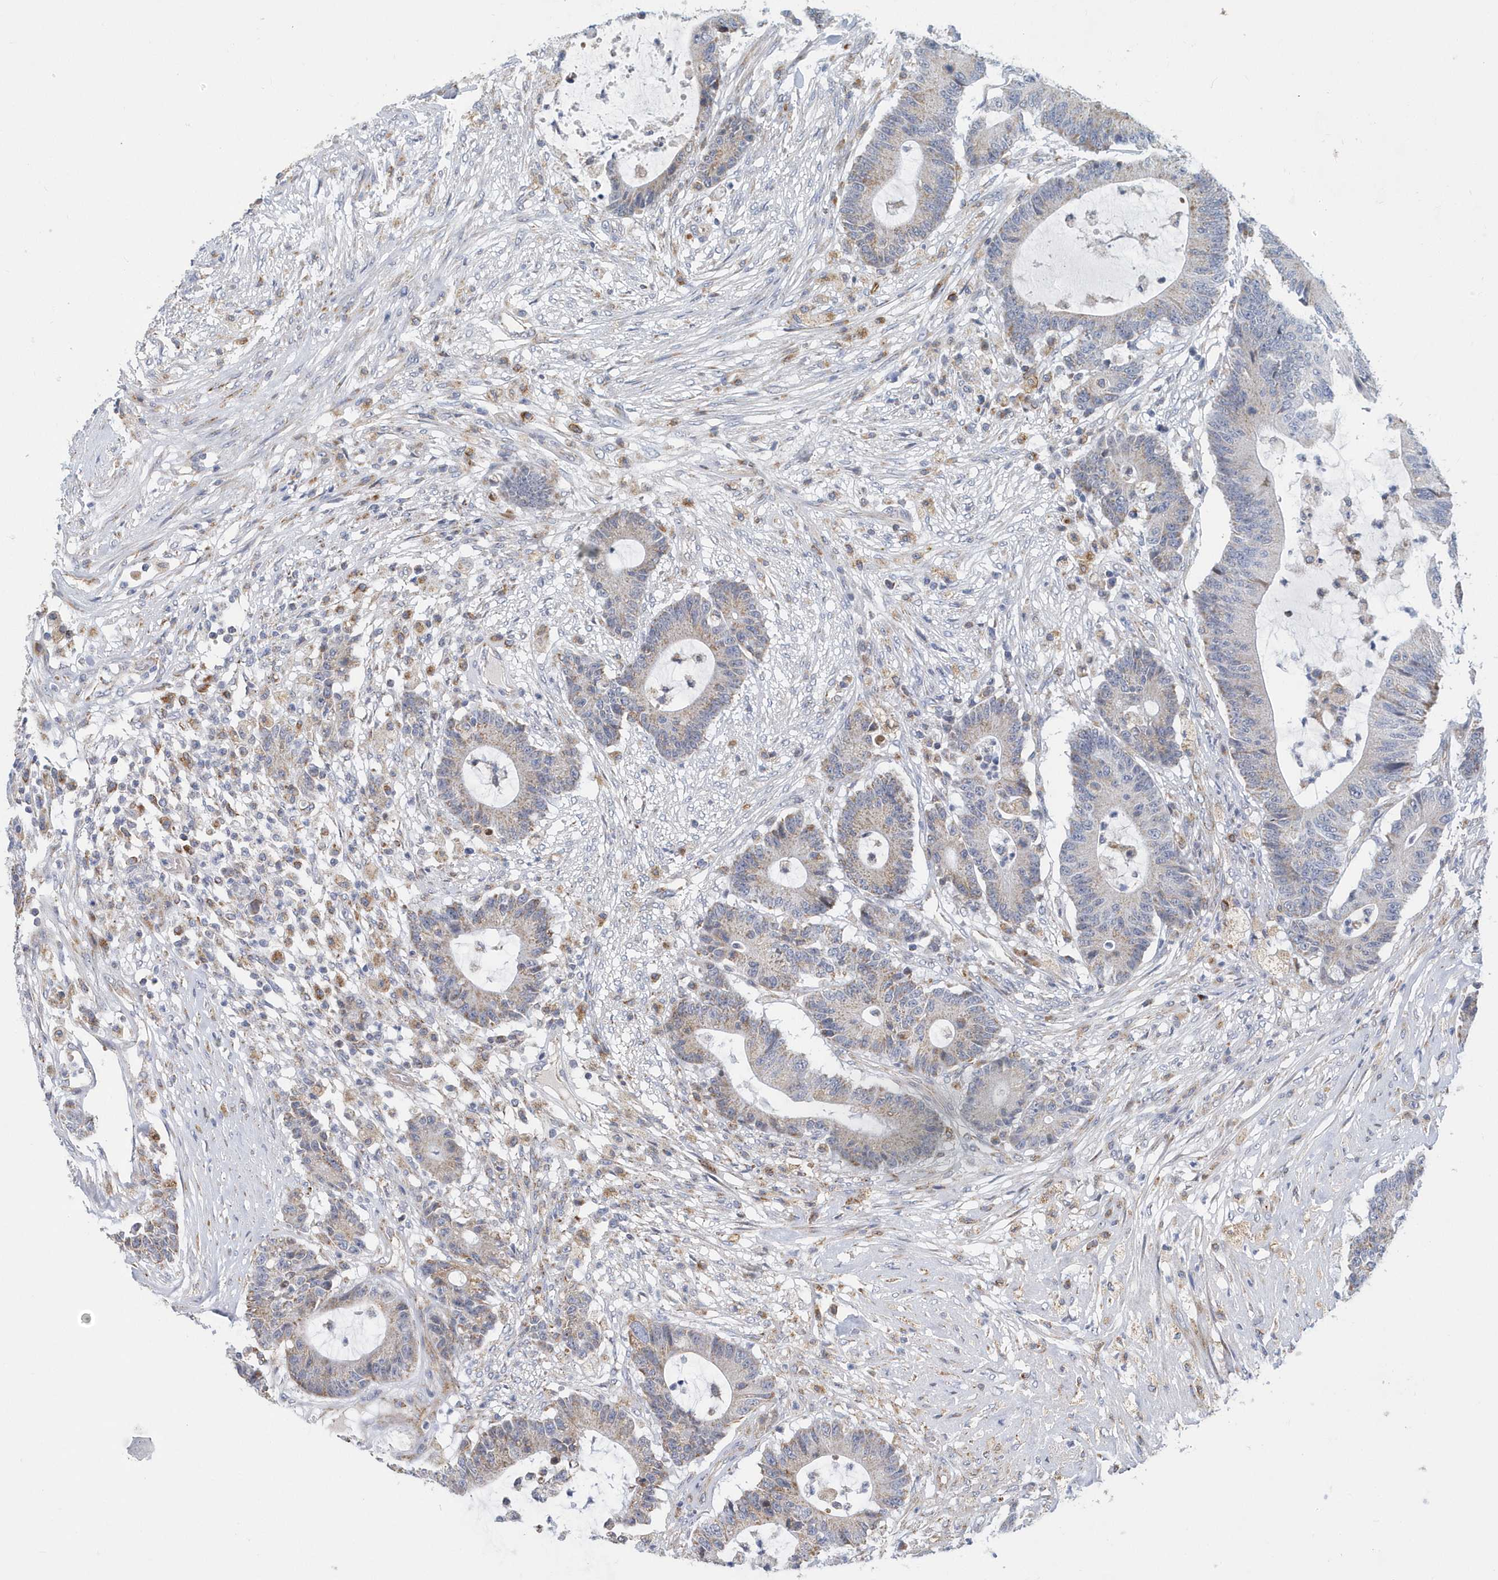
{"staining": {"intensity": "weak", "quantity": "25%-75%", "location": "cytoplasmic/membranous"}, "tissue": "colorectal cancer", "cell_type": "Tumor cells", "image_type": "cancer", "snomed": [{"axis": "morphology", "description": "Adenocarcinoma, NOS"}, {"axis": "topography", "description": "Colon"}], "caption": "Immunohistochemistry (IHC) (DAB (3,3'-diaminobenzidine)) staining of human colorectal adenocarcinoma exhibits weak cytoplasmic/membranous protein positivity in about 25%-75% of tumor cells.", "gene": "VWA5B2", "patient": {"sex": "female", "age": 84}}